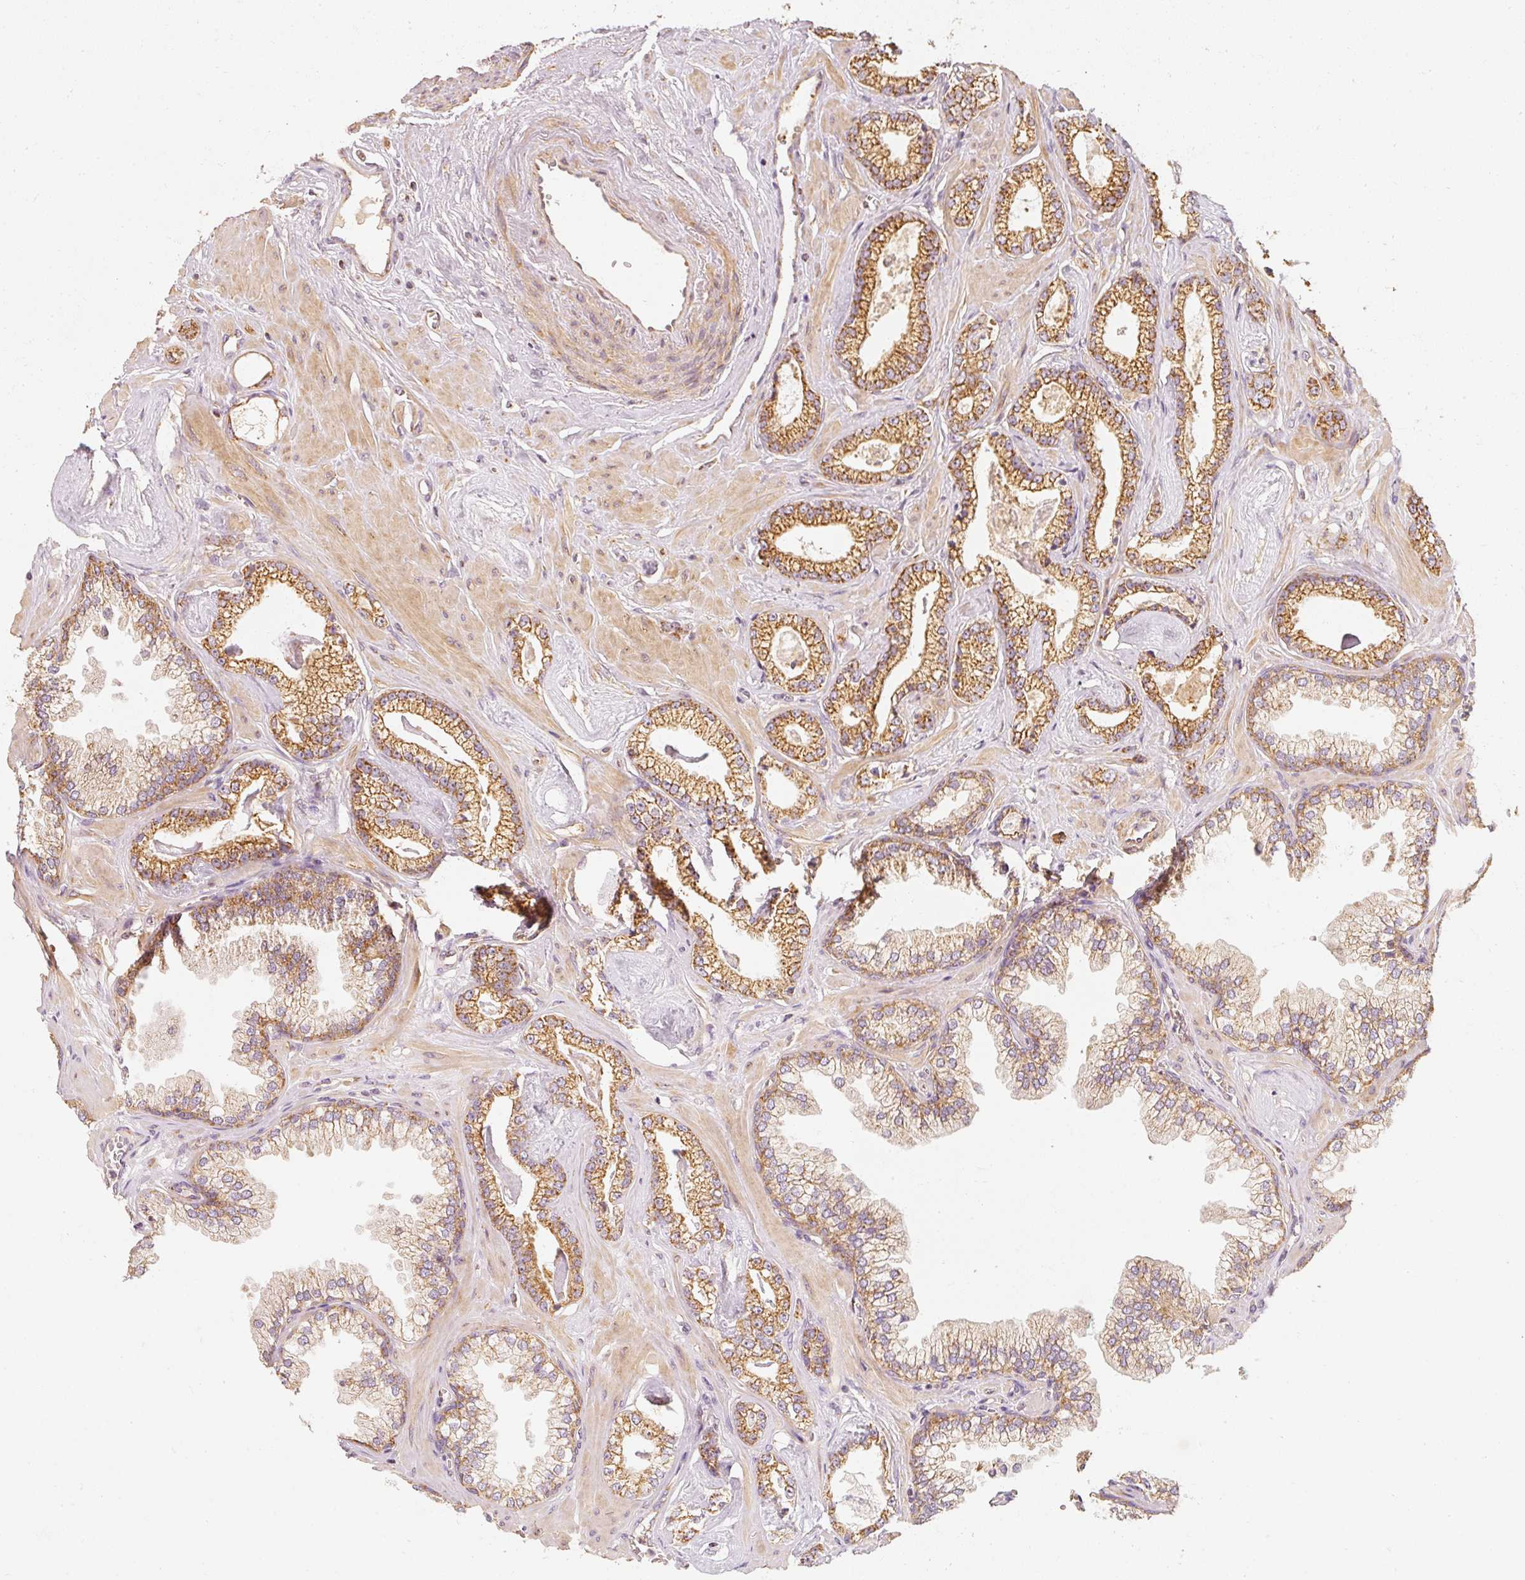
{"staining": {"intensity": "strong", "quantity": ">75%", "location": "cytoplasmic/membranous"}, "tissue": "prostate cancer", "cell_type": "Tumor cells", "image_type": "cancer", "snomed": [{"axis": "morphology", "description": "Adenocarcinoma, Low grade"}, {"axis": "topography", "description": "Prostate"}], "caption": "Tumor cells reveal high levels of strong cytoplasmic/membranous staining in about >75% of cells in prostate low-grade adenocarcinoma. Using DAB (brown) and hematoxylin (blue) stains, captured at high magnification using brightfield microscopy.", "gene": "TOMM40", "patient": {"sex": "male", "age": 60}}